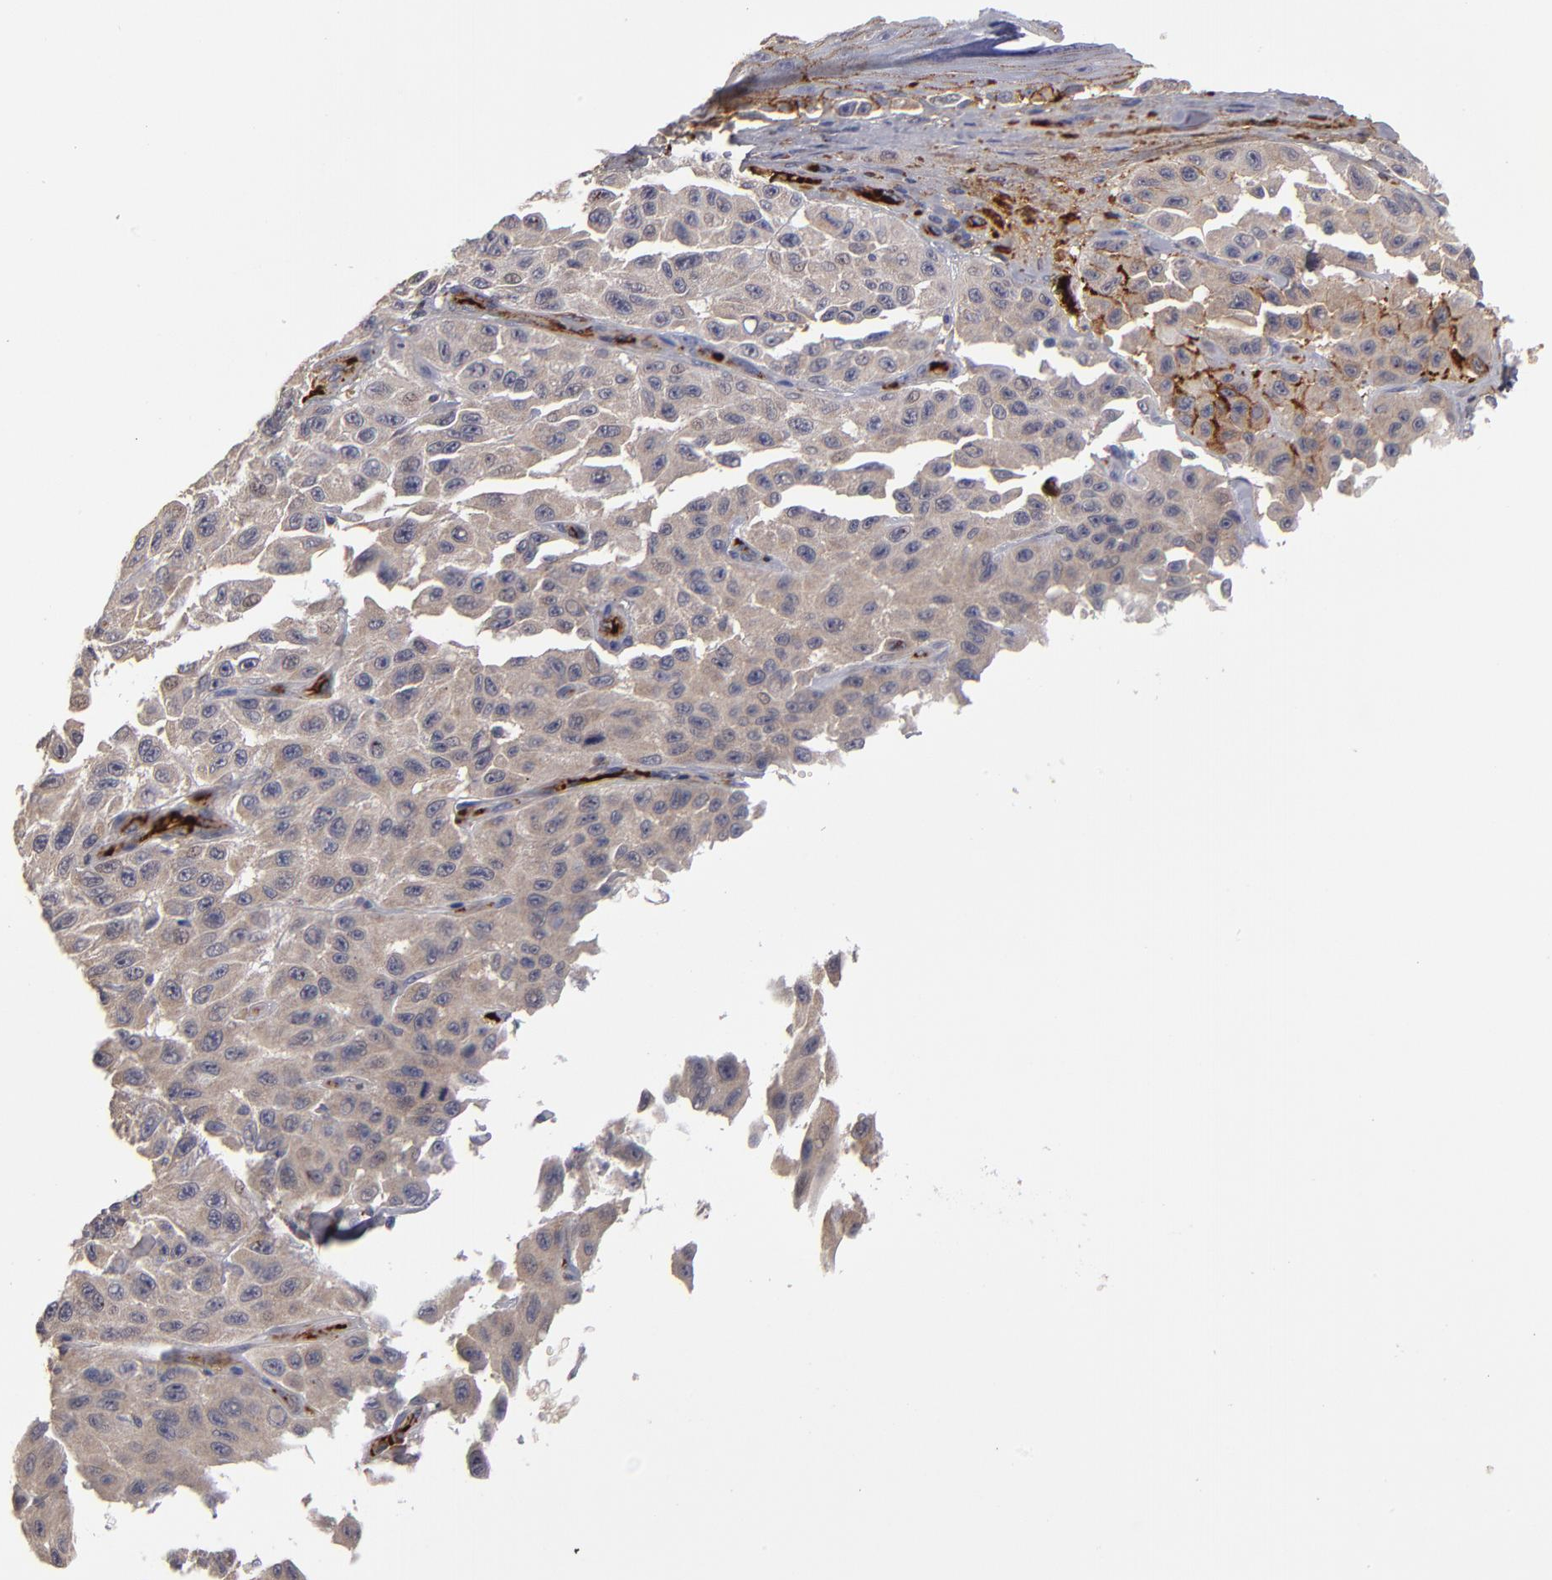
{"staining": {"intensity": "negative", "quantity": "none", "location": "none"}, "tissue": "melanoma", "cell_type": "Tumor cells", "image_type": "cancer", "snomed": [{"axis": "morphology", "description": "Malignant melanoma, NOS"}, {"axis": "topography", "description": "Skin"}], "caption": "Immunohistochemistry (IHC) photomicrograph of neoplastic tissue: human malignant melanoma stained with DAB (3,3'-diaminobenzidine) shows no significant protein staining in tumor cells.", "gene": "EXD2", "patient": {"sex": "male", "age": 30}}